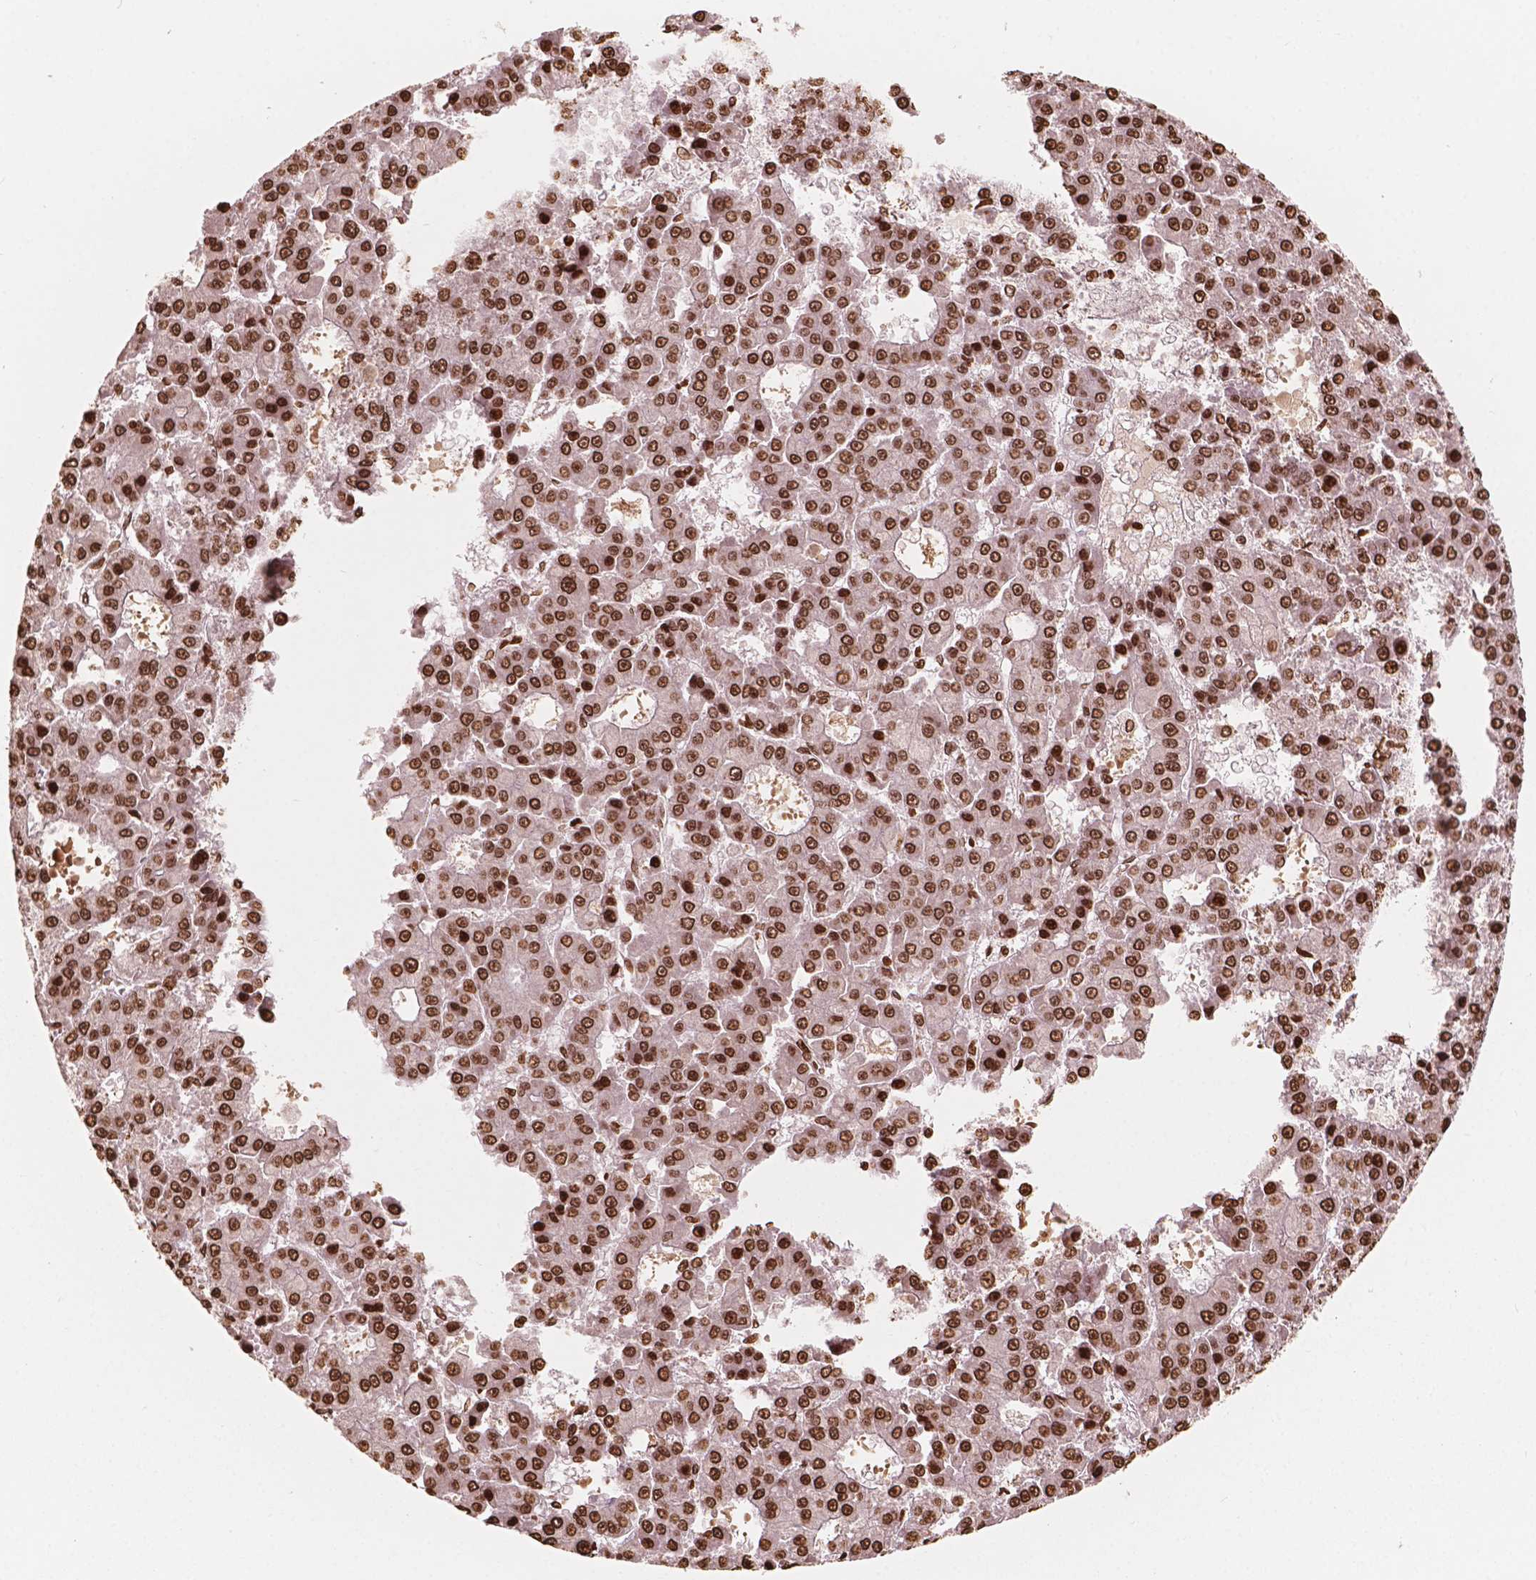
{"staining": {"intensity": "strong", "quantity": ">75%", "location": "nuclear"}, "tissue": "liver cancer", "cell_type": "Tumor cells", "image_type": "cancer", "snomed": [{"axis": "morphology", "description": "Carcinoma, Hepatocellular, NOS"}, {"axis": "topography", "description": "Liver"}], "caption": "The histopathology image reveals a brown stain indicating the presence of a protein in the nuclear of tumor cells in liver cancer.", "gene": "H3C7", "patient": {"sex": "male", "age": 70}}